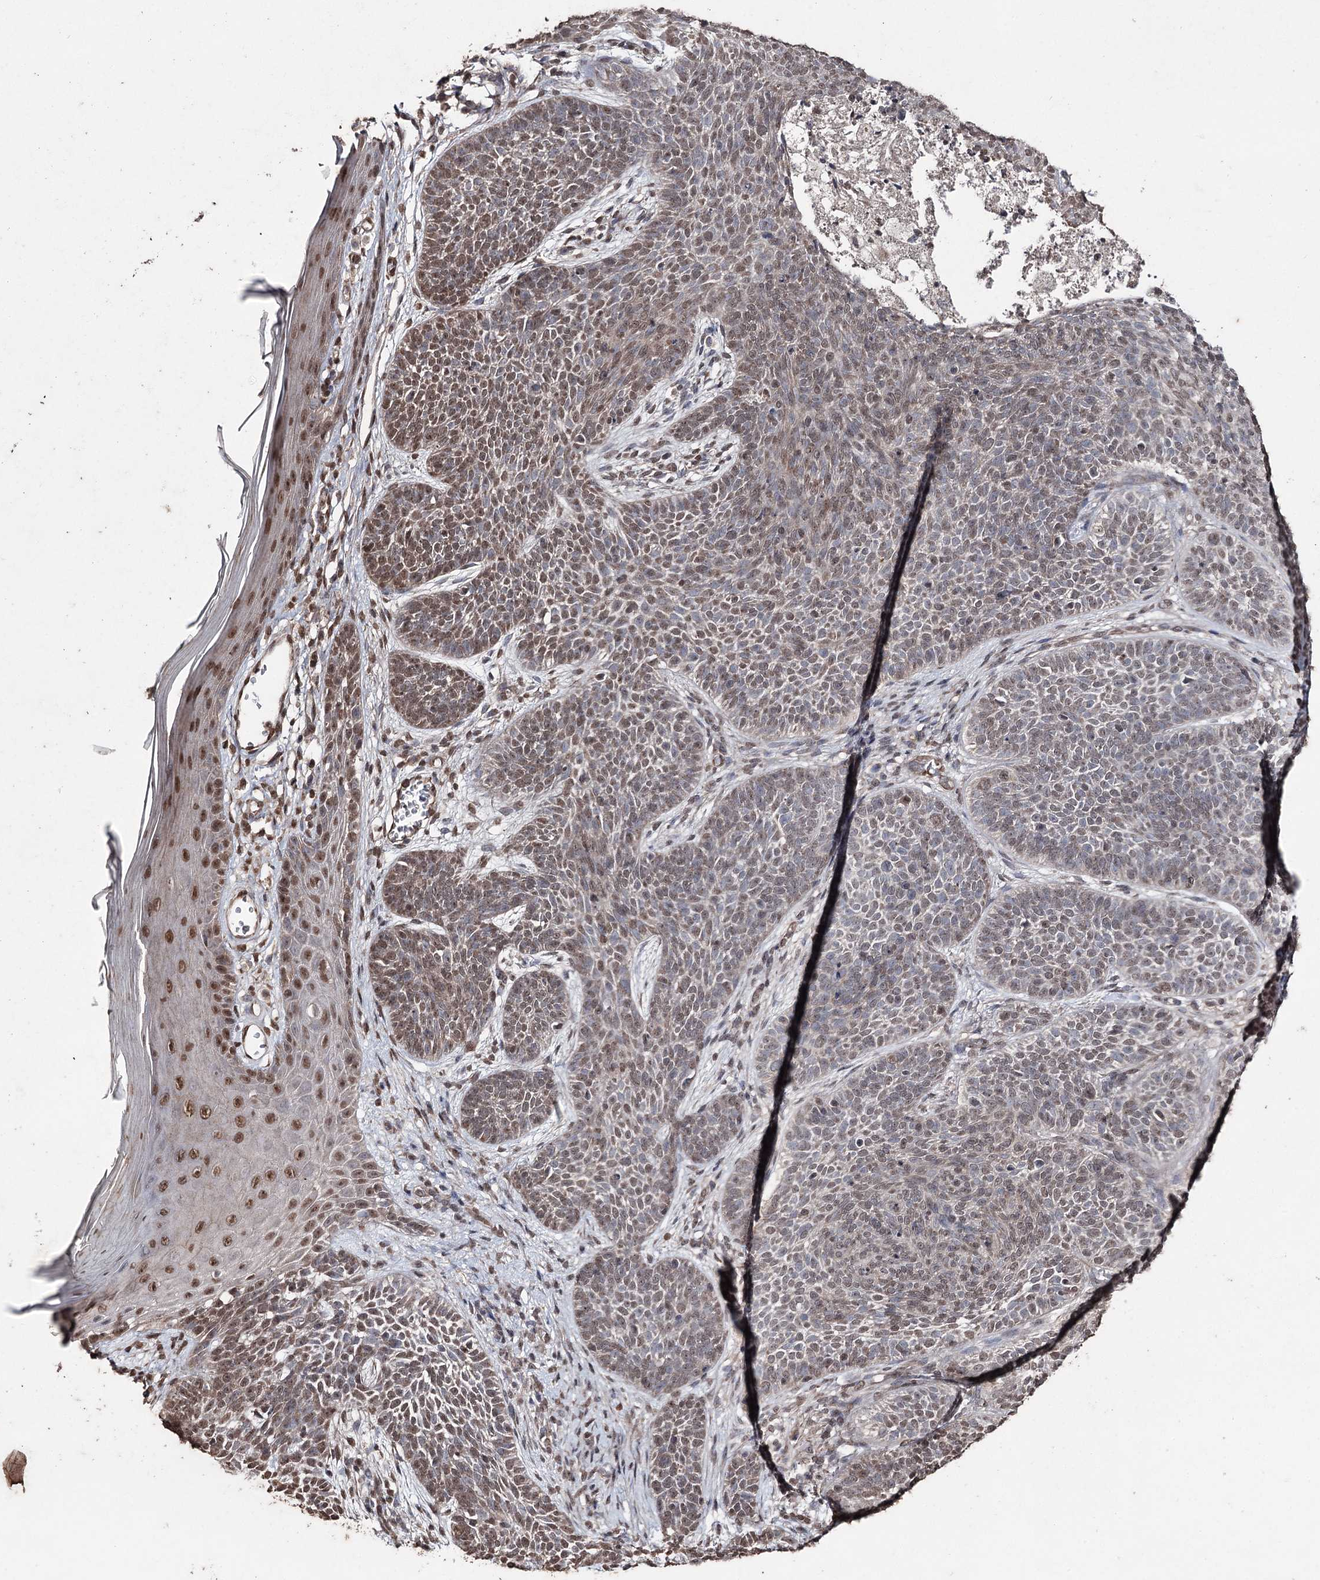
{"staining": {"intensity": "moderate", "quantity": ">75%", "location": "nuclear"}, "tissue": "skin cancer", "cell_type": "Tumor cells", "image_type": "cancer", "snomed": [{"axis": "morphology", "description": "Basal cell carcinoma"}, {"axis": "topography", "description": "Skin"}], "caption": "There is medium levels of moderate nuclear positivity in tumor cells of skin cancer (basal cell carcinoma), as demonstrated by immunohistochemical staining (brown color).", "gene": "ATG14", "patient": {"sex": "male", "age": 85}}